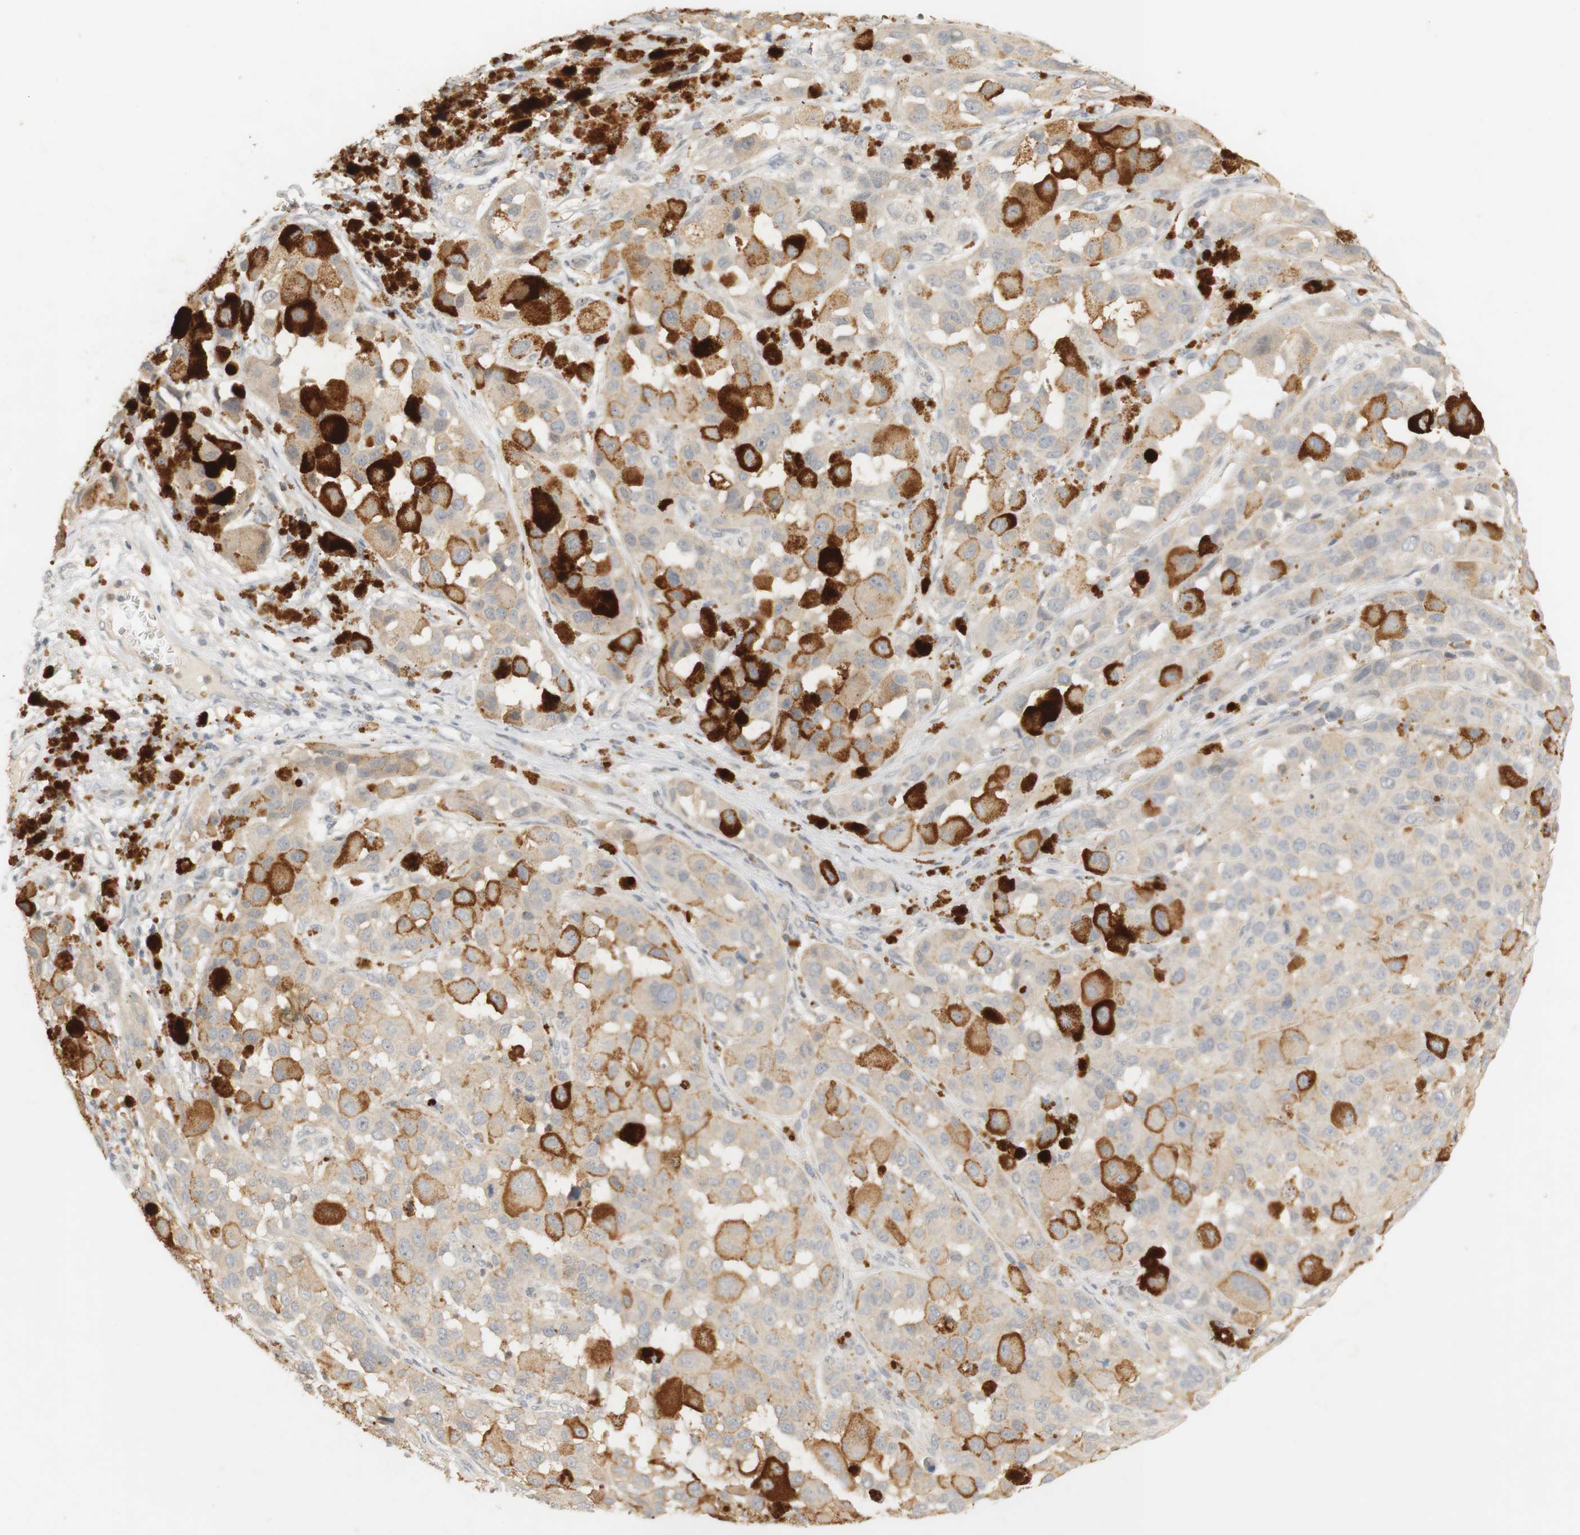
{"staining": {"intensity": "weak", "quantity": ">75%", "location": "cytoplasmic/membranous"}, "tissue": "melanoma", "cell_type": "Tumor cells", "image_type": "cancer", "snomed": [{"axis": "morphology", "description": "Malignant melanoma, NOS"}, {"axis": "topography", "description": "Skin"}], "caption": "This micrograph demonstrates melanoma stained with immunohistochemistry (IHC) to label a protein in brown. The cytoplasmic/membranous of tumor cells show weak positivity for the protein. Nuclei are counter-stained blue.", "gene": "RTN3", "patient": {"sex": "male", "age": 96}}